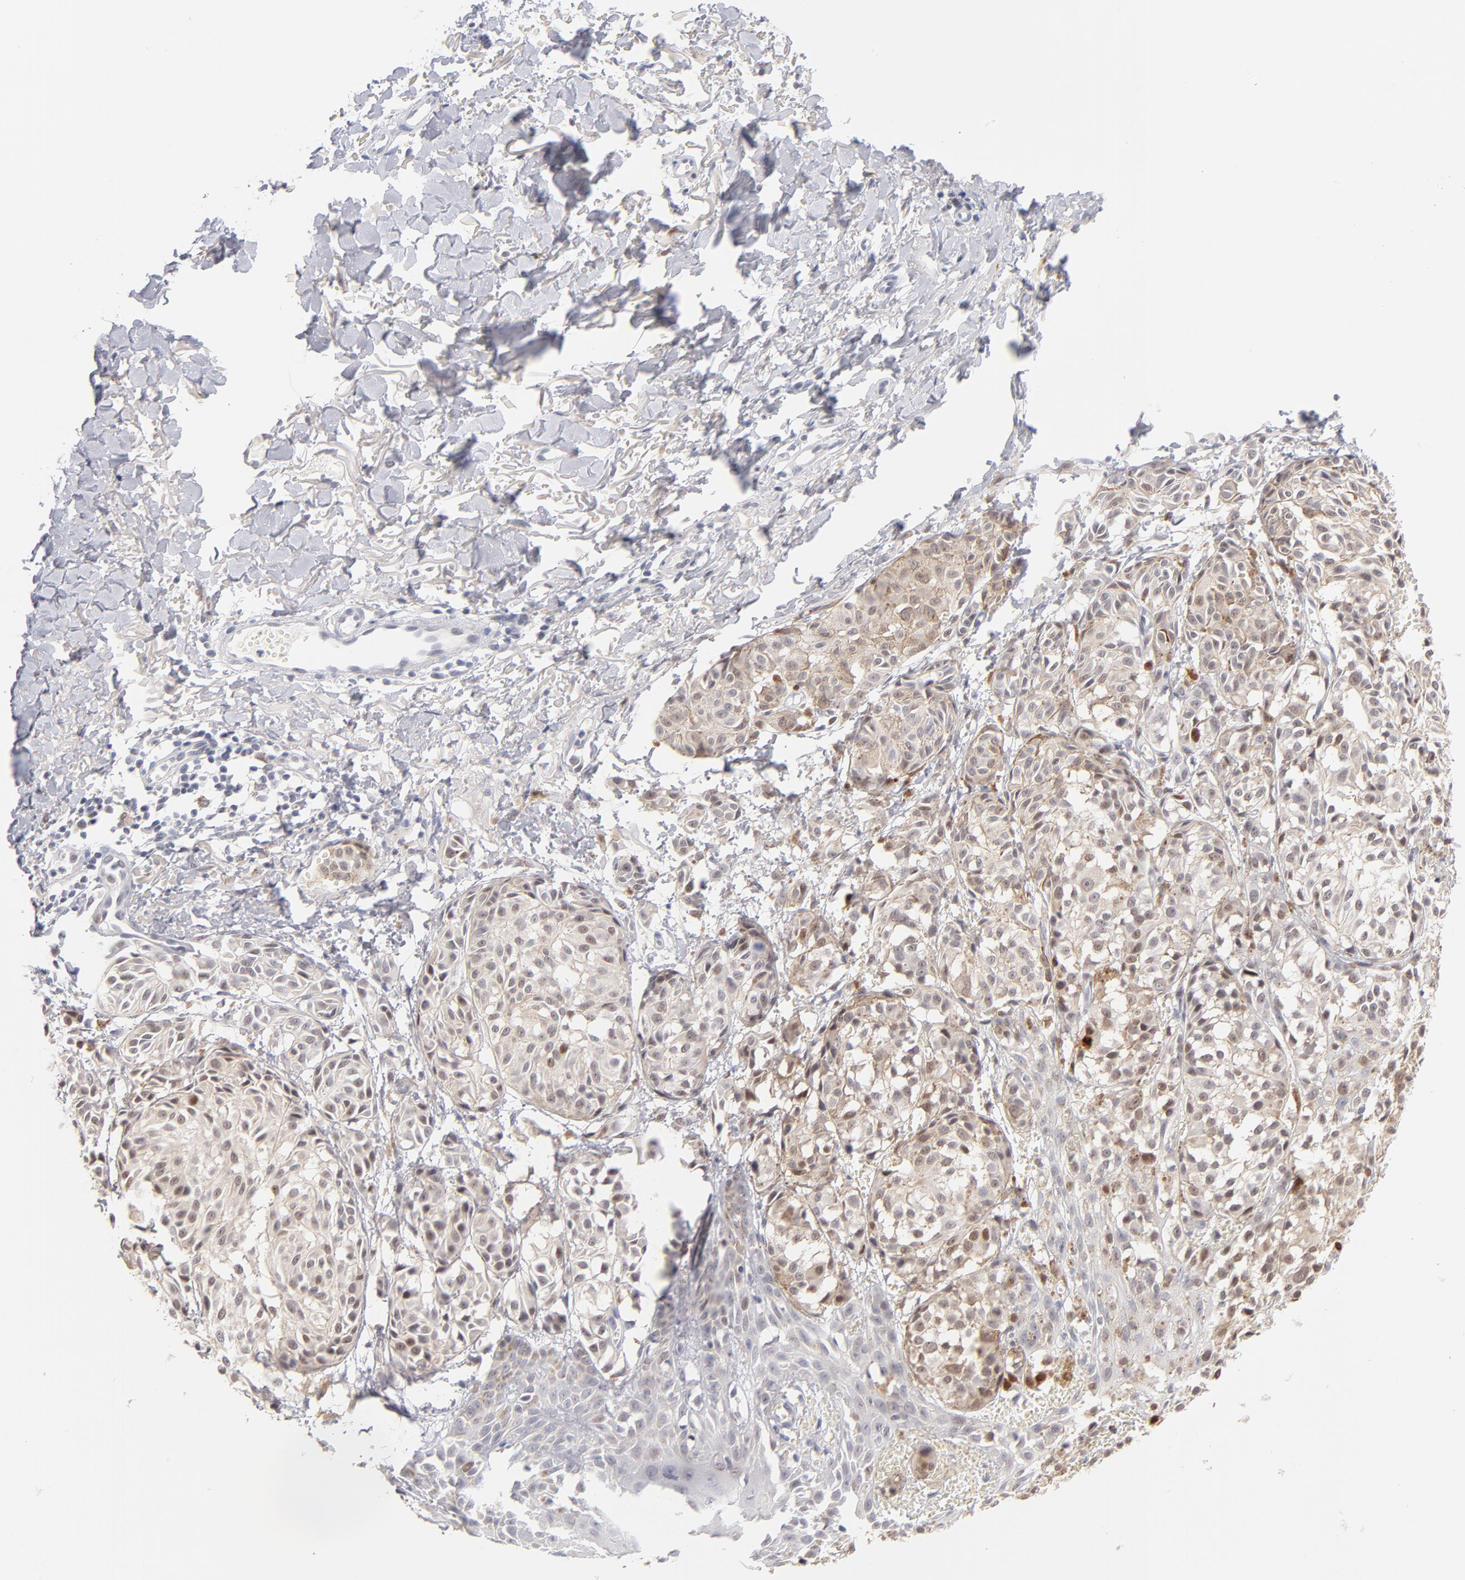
{"staining": {"intensity": "moderate", "quantity": "25%-75%", "location": "cytoplasmic/membranous,nuclear"}, "tissue": "melanoma", "cell_type": "Tumor cells", "image_type": "cancer", "snomed": [{"axis": "morphology", "description": "Malignant melanoma, NOS"}, {"axis": "topography", "description": "Skin"}], "caption": "Tumor cells display medium levels of moderate cytoplasmic/membranous and nuclear positivity in about 25%-75% of cells in malignant melanoma.", "gene": "PARP1", "patient": {"sex": "male", "age": 76}}